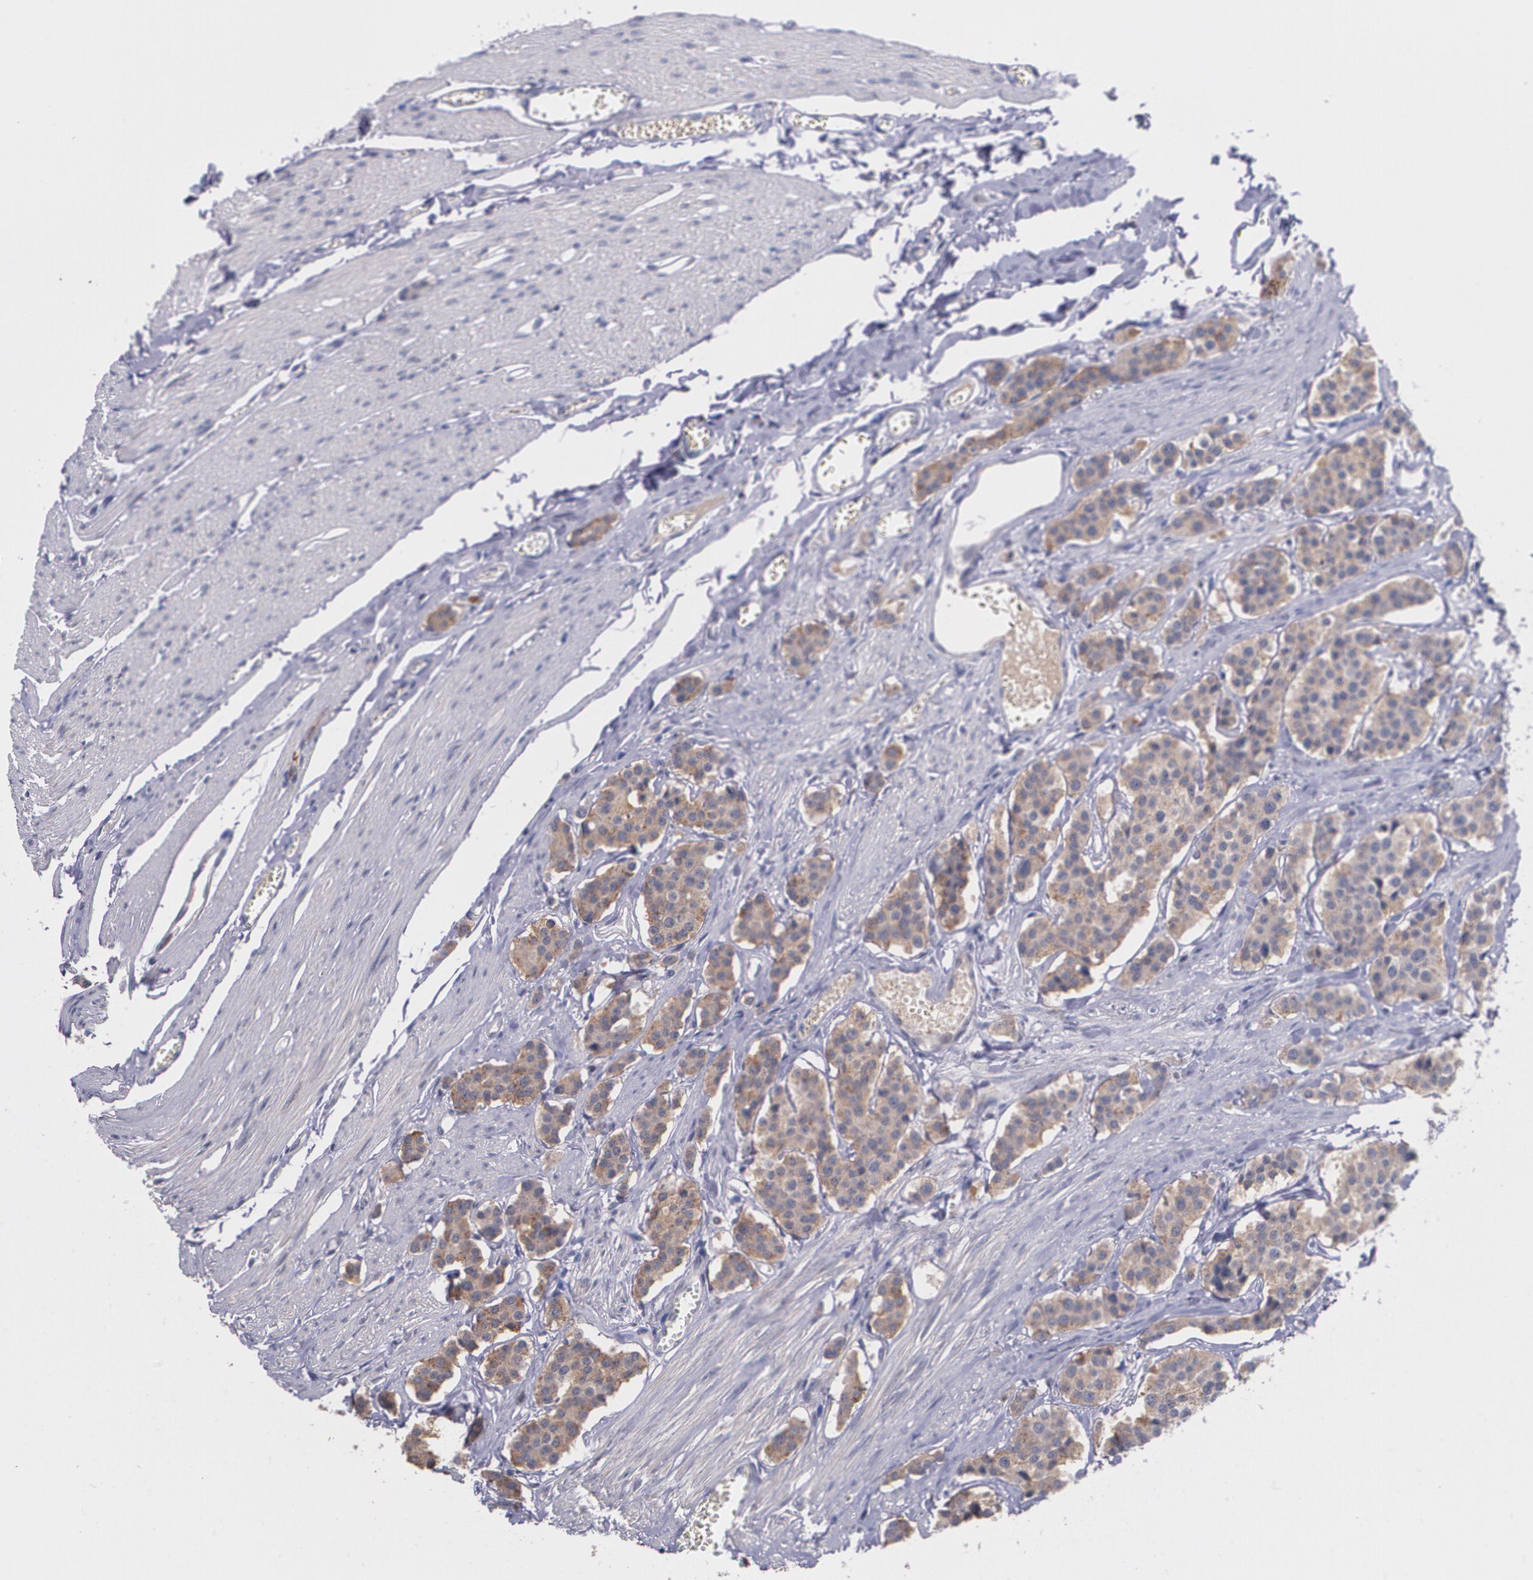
{"staining": {"intensity": "moderate", "quantity": ">75%", "location": "cytoplasmic/membranous"}, "tissue": "carcinoid", "cell_type": "Tumor cells", "image_type": "cancer", "snomed": [{"axis": "morphology", "description": "Carcinoid, malignant, NOS"}, {"axis": "topography", "description": "Small intestine"}], "caption": "IHC of carcinoid demonstrates medium levels of moderate cytoplasmic/membranous positivity in approximately >75% of tumor cells.", "gene": "IFNGR2", "patient": {"sex": "male", "age": 60}}